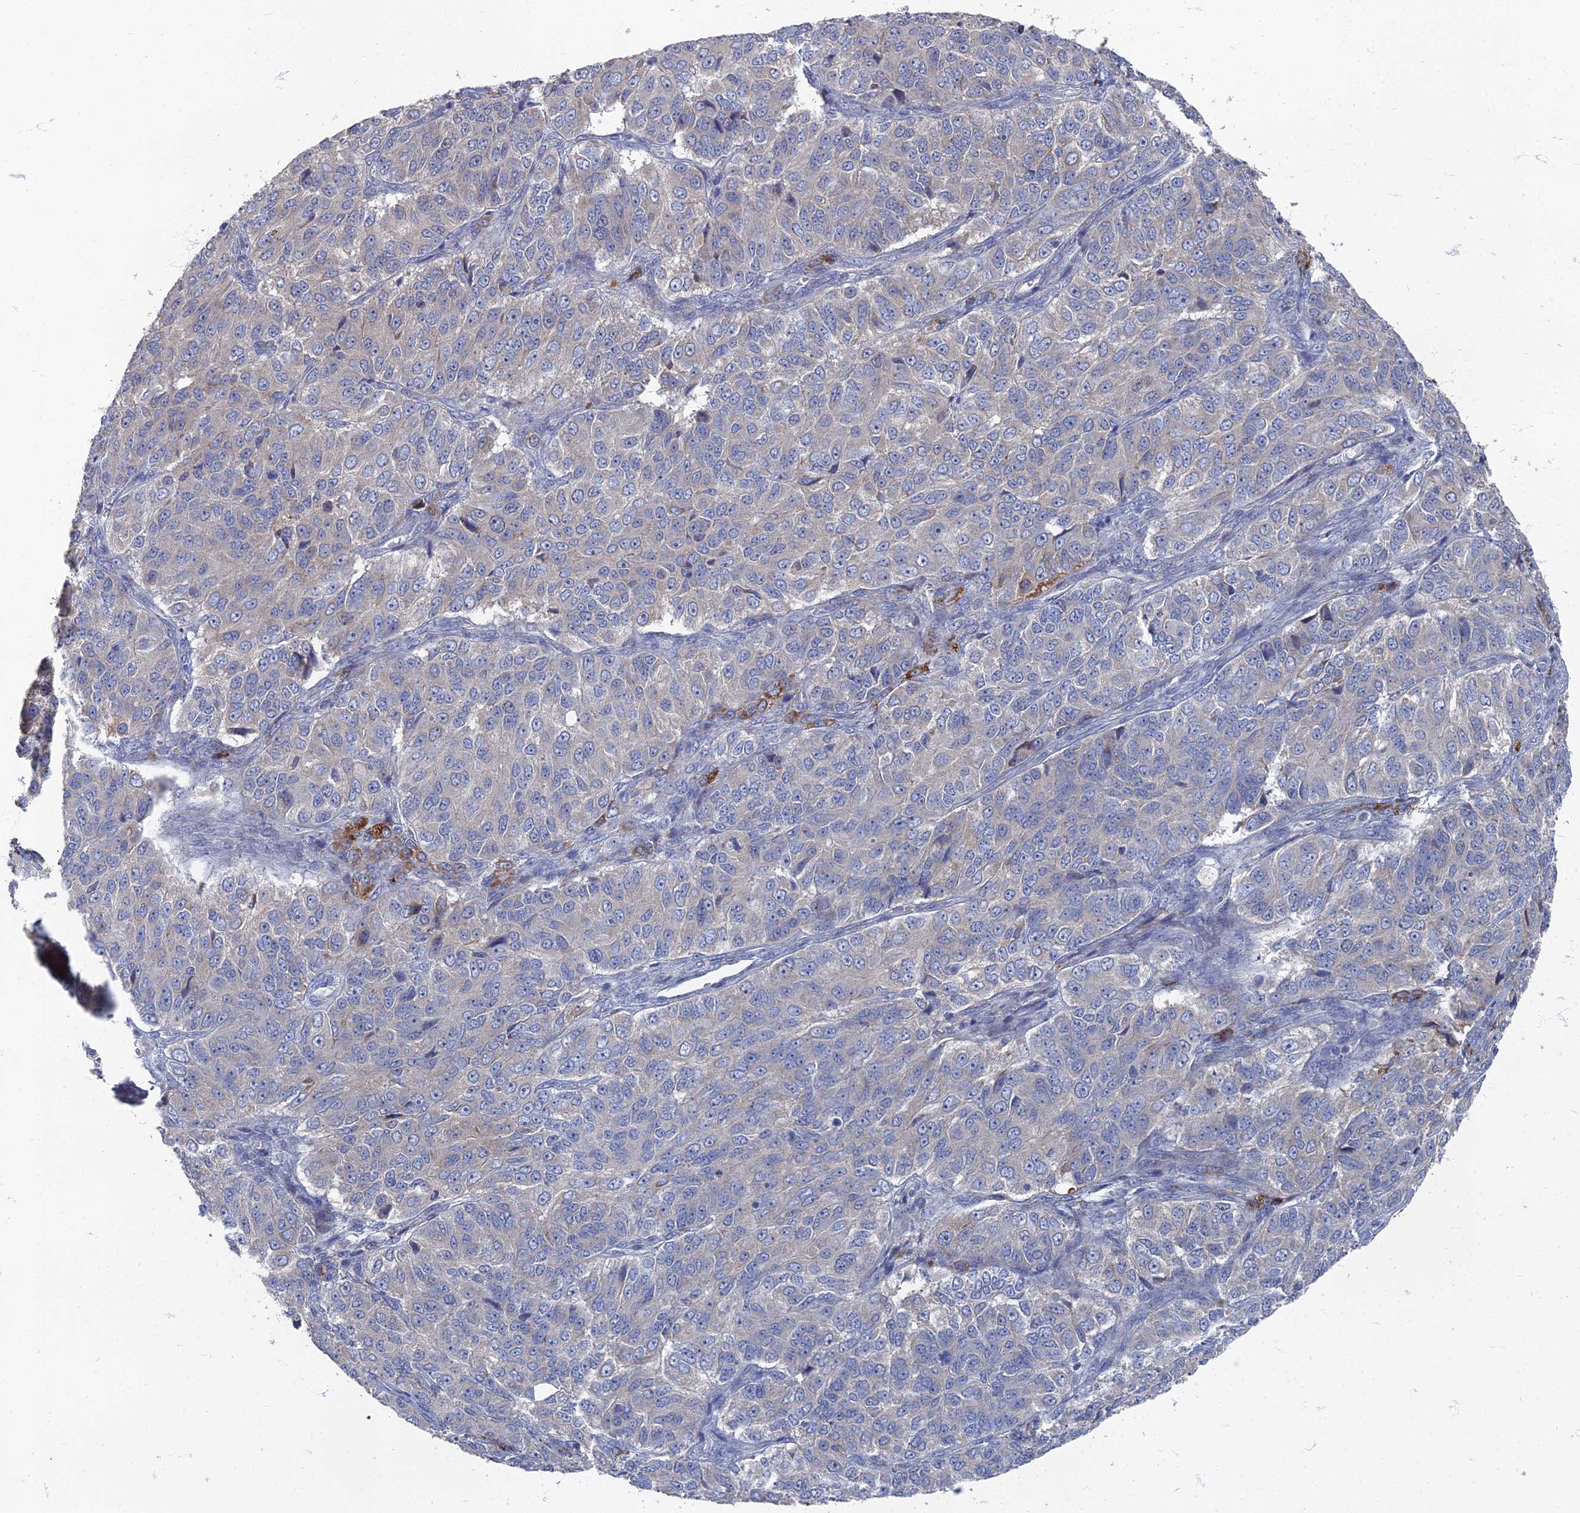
{"staining": {"intensity": "negative", "quantity": "none", "location": "none"}, "tissue": "ovarian cancer", "cell_type": "Tumor cells", "image_type": "cancer", "snomed": [{"axis": "morphology", "description": "Carcinoma, endometroid"}, {"axis": "topography", "description": "Ovary"}], "caption": "Protein analysis of ovarian endometroid carcinoma demonstrates no significant staining in tumor cells.", "gene": "TMEM128", "patient": {"sex": "female", "age": 51}}